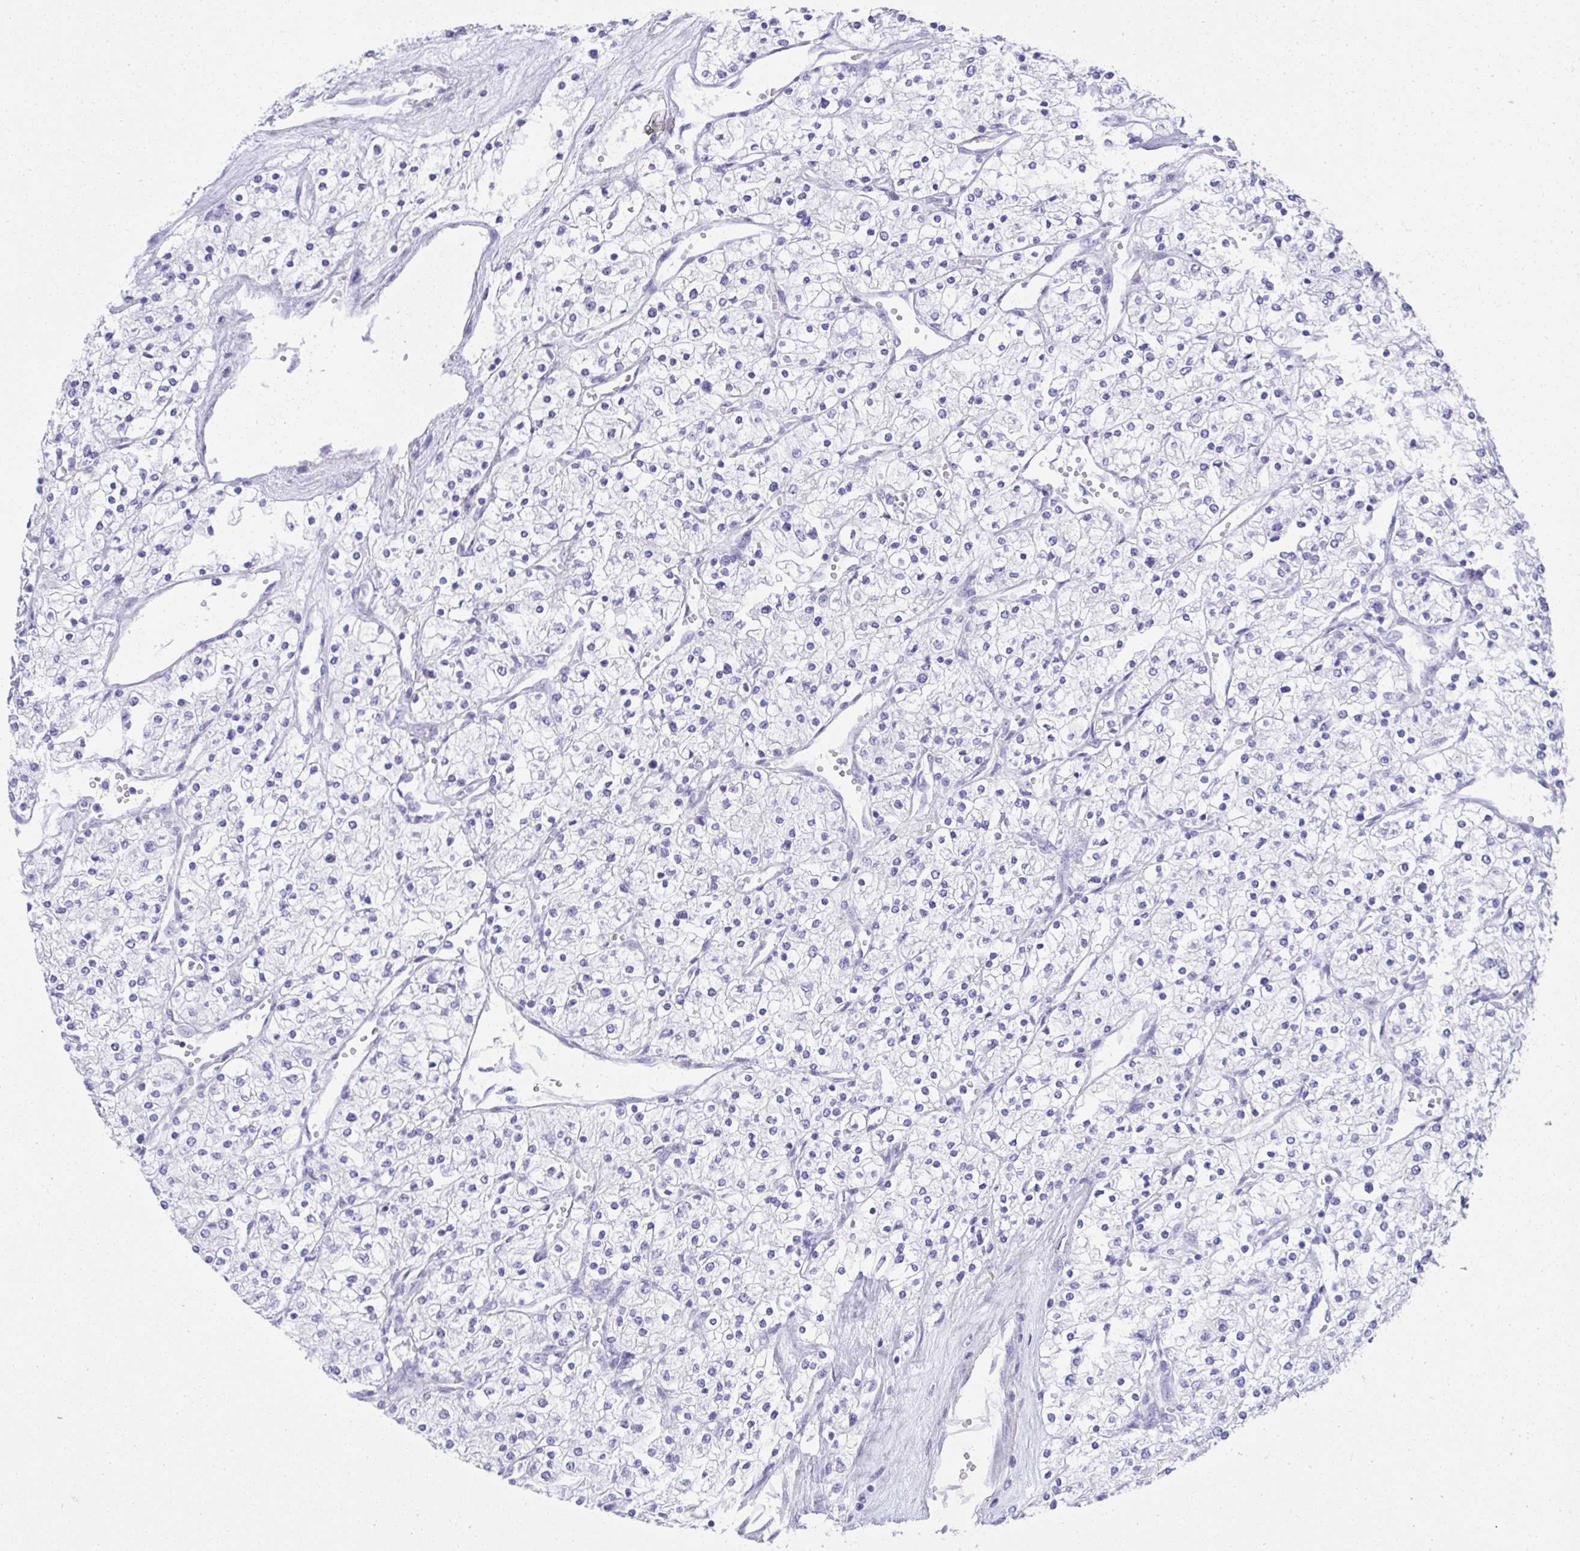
{"staining": {"intensity": "negative", "quantity": "none", "location": "none"}, "tissue": "renal cancer", "cell_type": "Tumor cells", "image_type": "cancer", "snomed": [{"axis": "morphology", "description": "Adenocarcinoma, NOS"}, {"axis": "topography", "description": "Kidney"}], "caption": "IHC of adenocarcinoma (renal) shows no expression in tumor cells.", "gene": "PUS7L", "patient": {"sex": "male", "age": 80}}